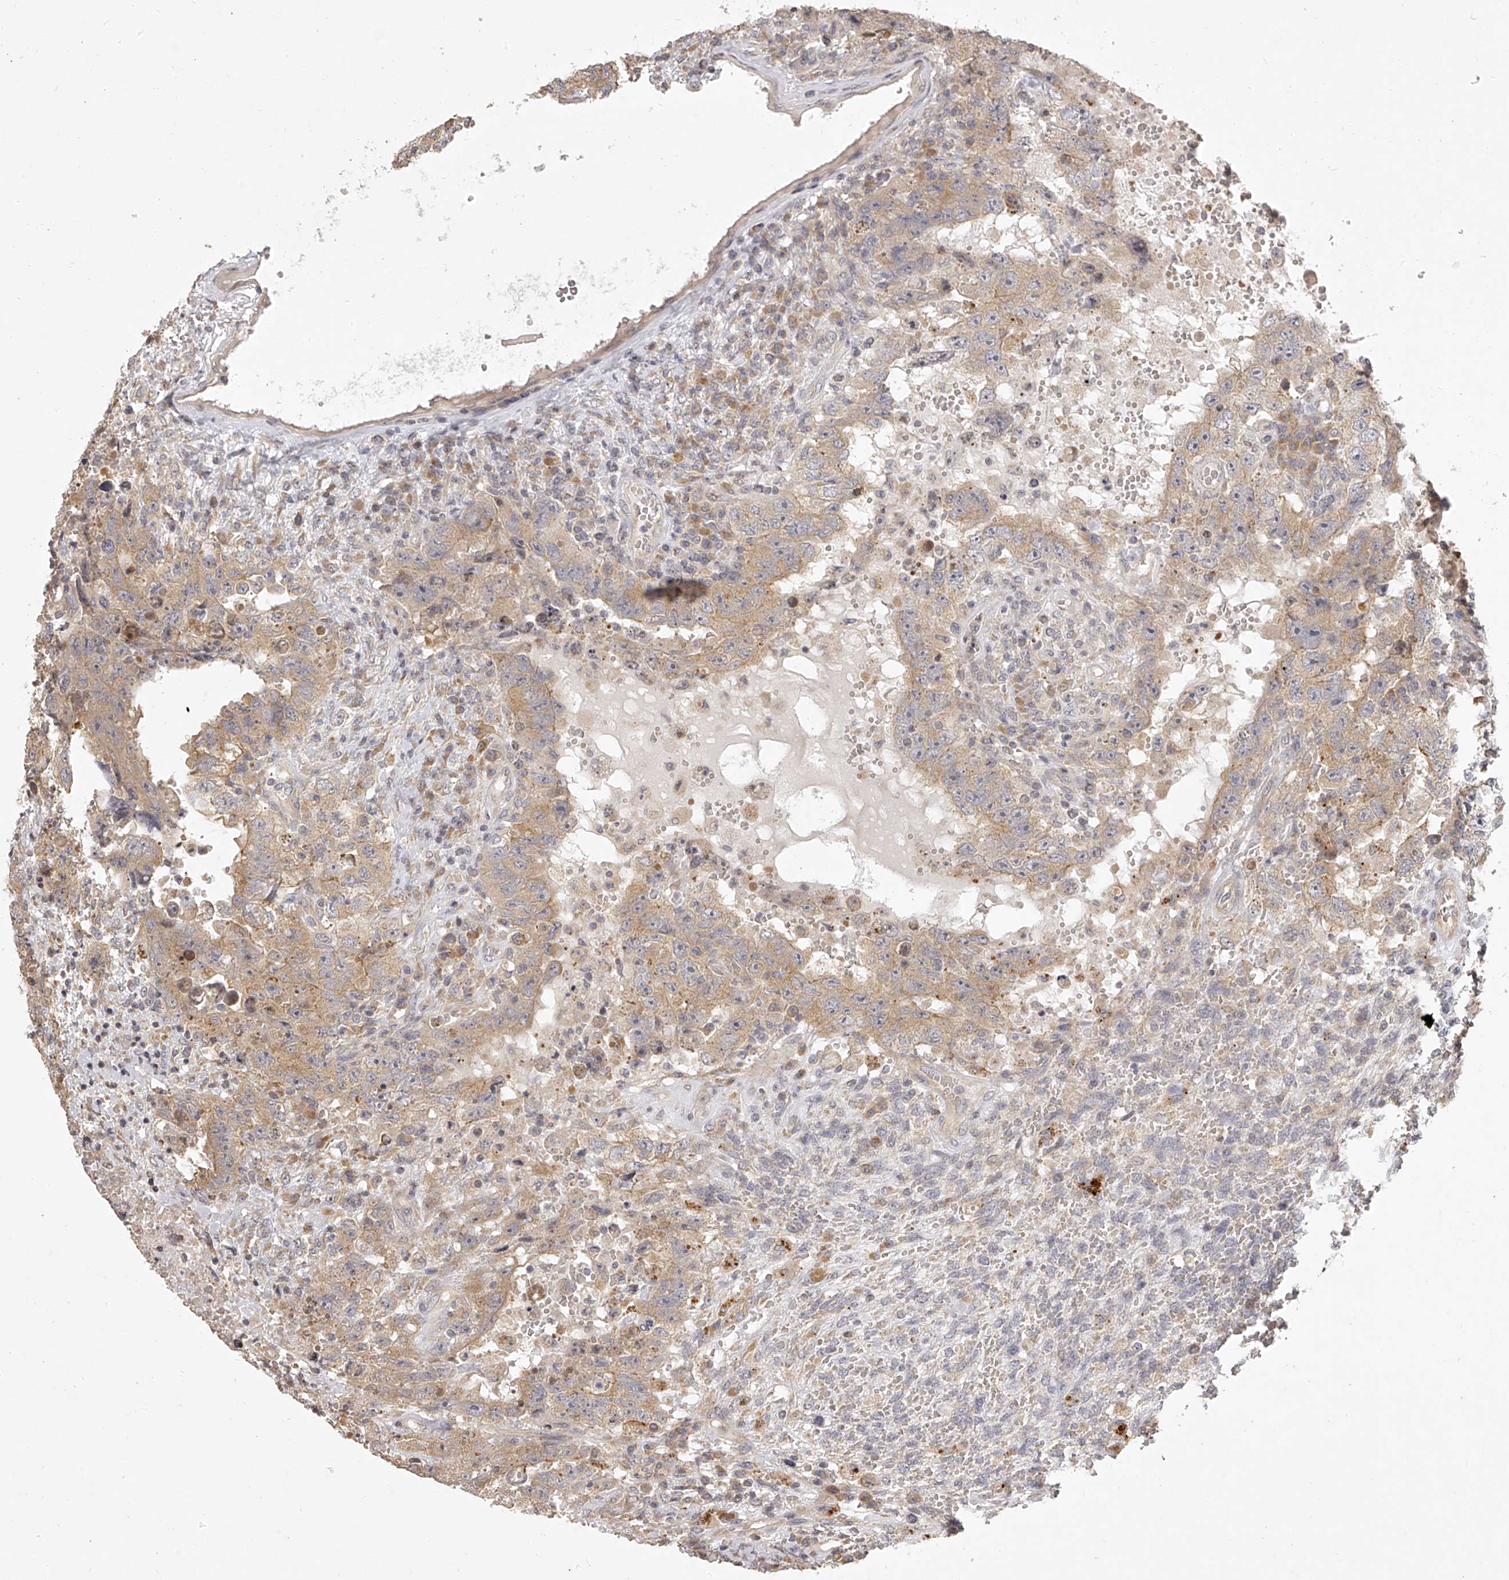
{"staining": {"intensity": "weak", "quantity": "25%-75%", "location": "cytoplasmic/membranous"}, "tissue": "testis cancer", "cell_type": "Tumor cells", "image_type": "cancer", "snomed": [{"axis": "morphology", "description": "Carcinoma, Embryonal, NOS"}, {"axis": "topography", "description": "Testis"}], "caption": "Protein staining displays weak cytoplasmic/membranous positivity in about 25%-75% of tumor cells in testis cancer (embryonal carcinoma).", "gene": "DOCK9", "patient": {"sex": "male", "age": 26}}